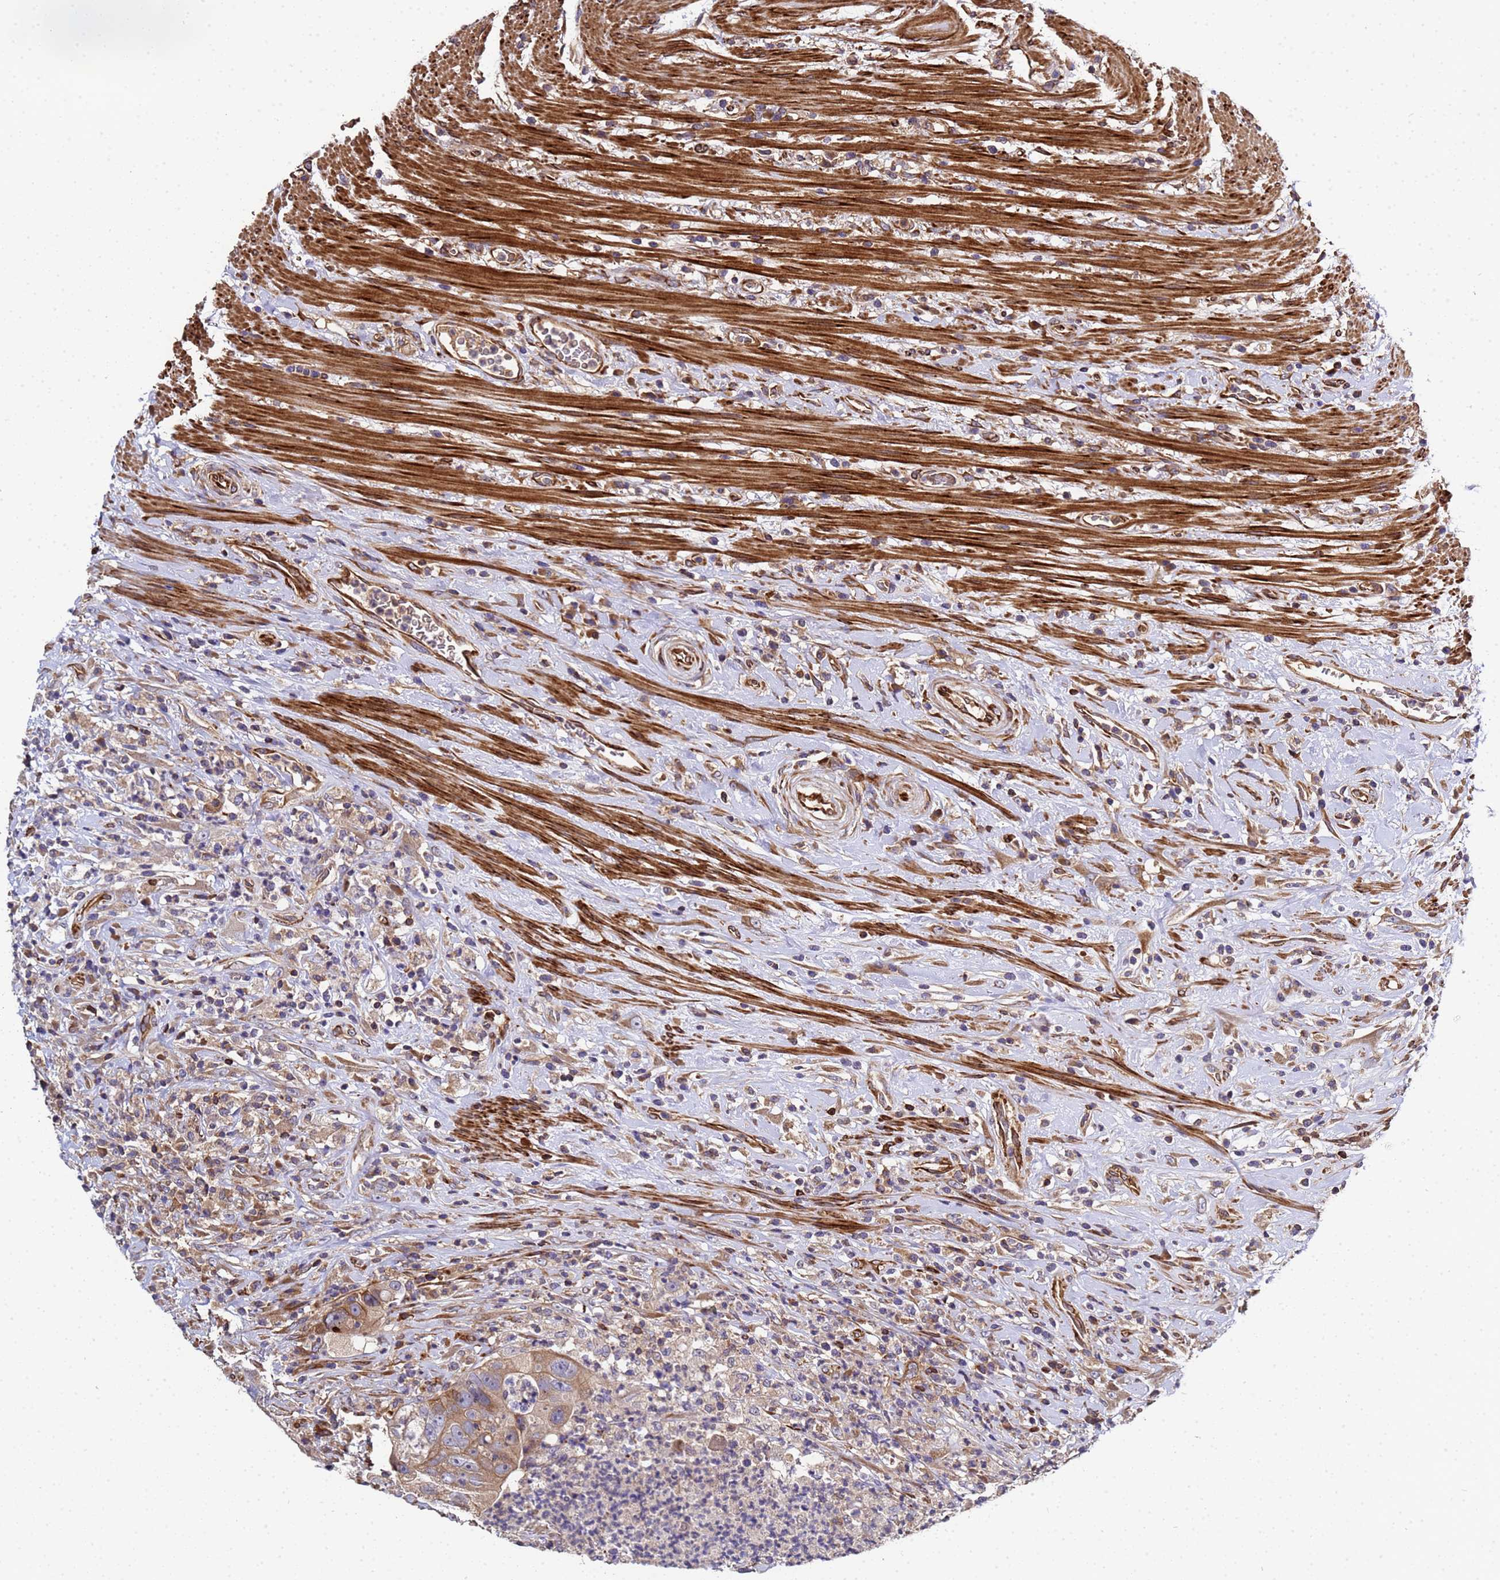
{"staining": {"intensity": "weak", "quantity": ">75%", "location": "cytoplasmic/membranous"}, "tissue": "colorectal cancer", "cell_type": "Tumor cells", "image_type": "cancer", "snomed": [{"axis": "morphology", "description": "Adenocarcinoma, NOS"}, {"axis": "topography", "description": "Rectum"}], "caption": "A brown stain shows weak cytoplasmic/membranous positivity of a protein in adenocarcinoma (colorectal) tumor cells.", "gene": "MOCS1", "patient": {"sex": "male", "age": 59}}